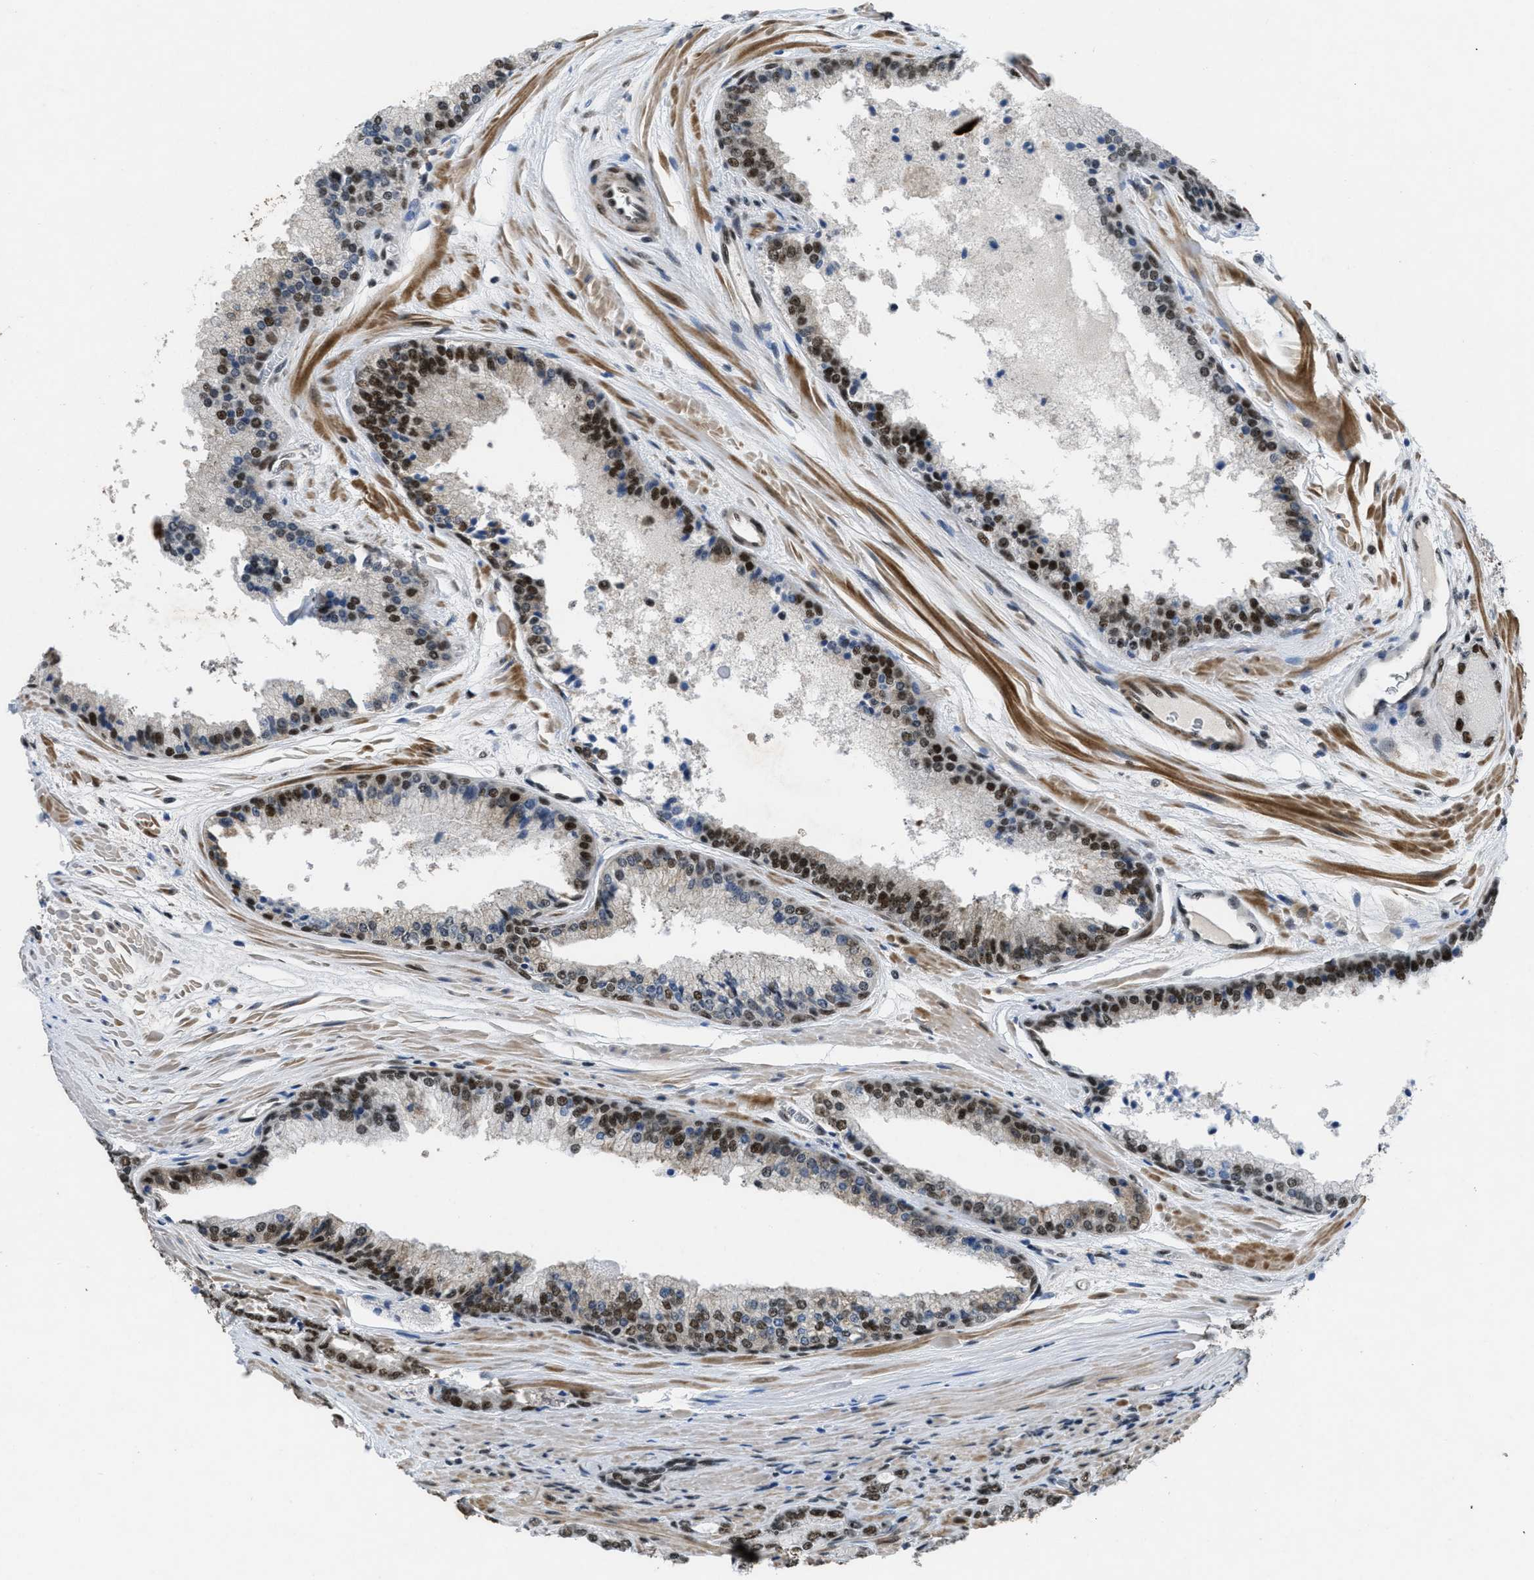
{"staining": {"intensity": "strong", "quantity": "25%-75%", "location": "nuclear"}, "tissue": "prostate cancer", "cell_type": "Tumor cells", "image_type": "cancer", "snomed": [{"axis": "morphology", "description": "Adenocarcinoma, High grade"}, {"axis": "topography", "description": "Prostate"}], "caption": "Prostate cancer stained for a protein (brown) shows strong nuclear positive expression in approximately 25%-75% of tumor cells.", "gene": "CDT1", "patient": {"sex": "male", "age": 65}}